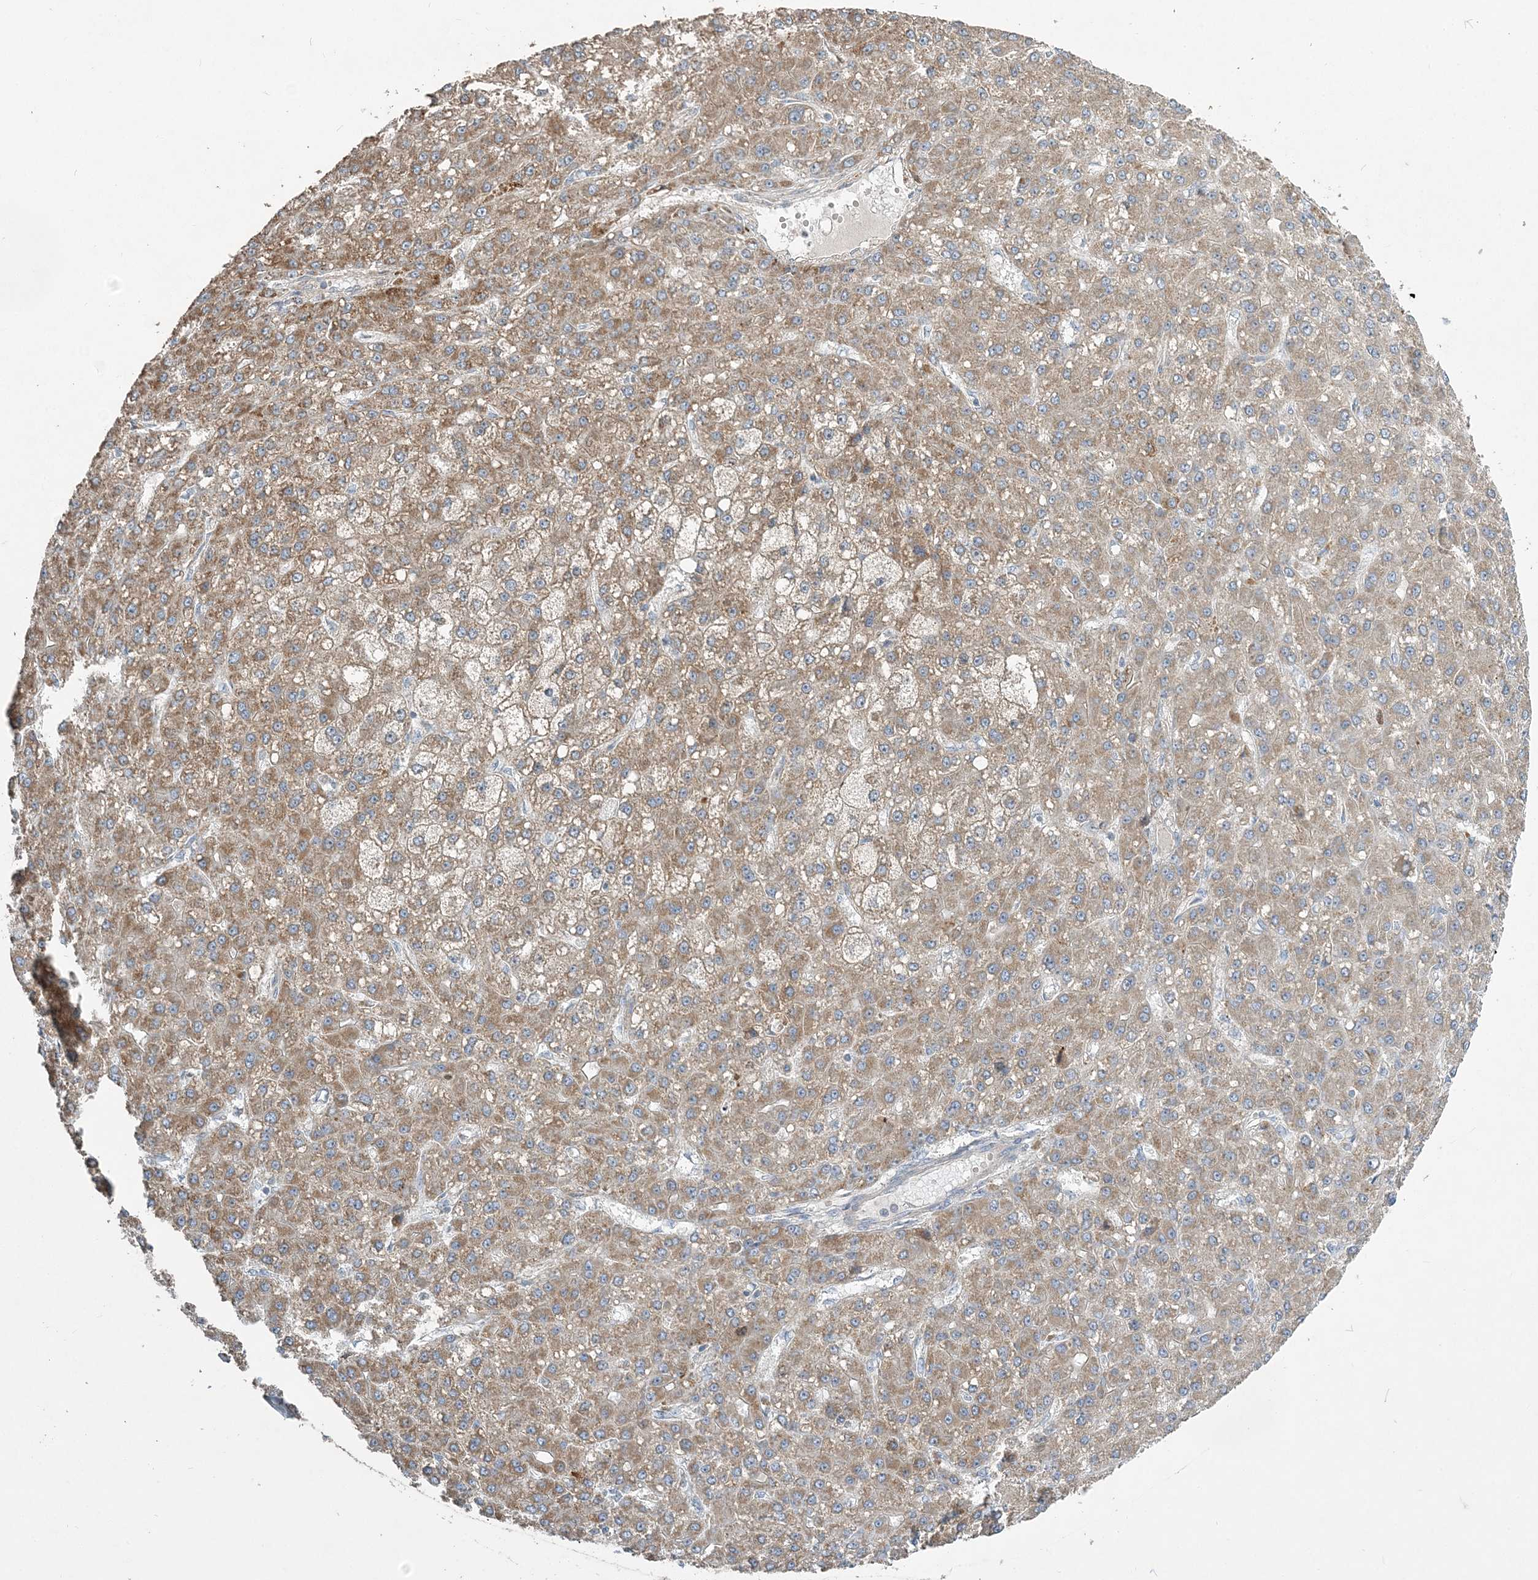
{"staining": {"intensity": "moderate", "quantity": ">75%", "location": "cytoplasmic/membranous"}, "tissue": "liver cancer", "cell_type": "Tumor cells", "image_type": "cancer", "snomed": [{"axis": "morphology", "description": "Carcinoma, Hepatocellular, NOS"}, {"axis": "topography", "description": "Liver"}], "caption": "Protein expression analysis of human hepatocellular carcinoma (liver) reveals moderate cytoplasmic/membranous expression in about >75% of tumor cells.", "gene": "SLC4A10", "patient": {"sex": "male", "age": 67}}